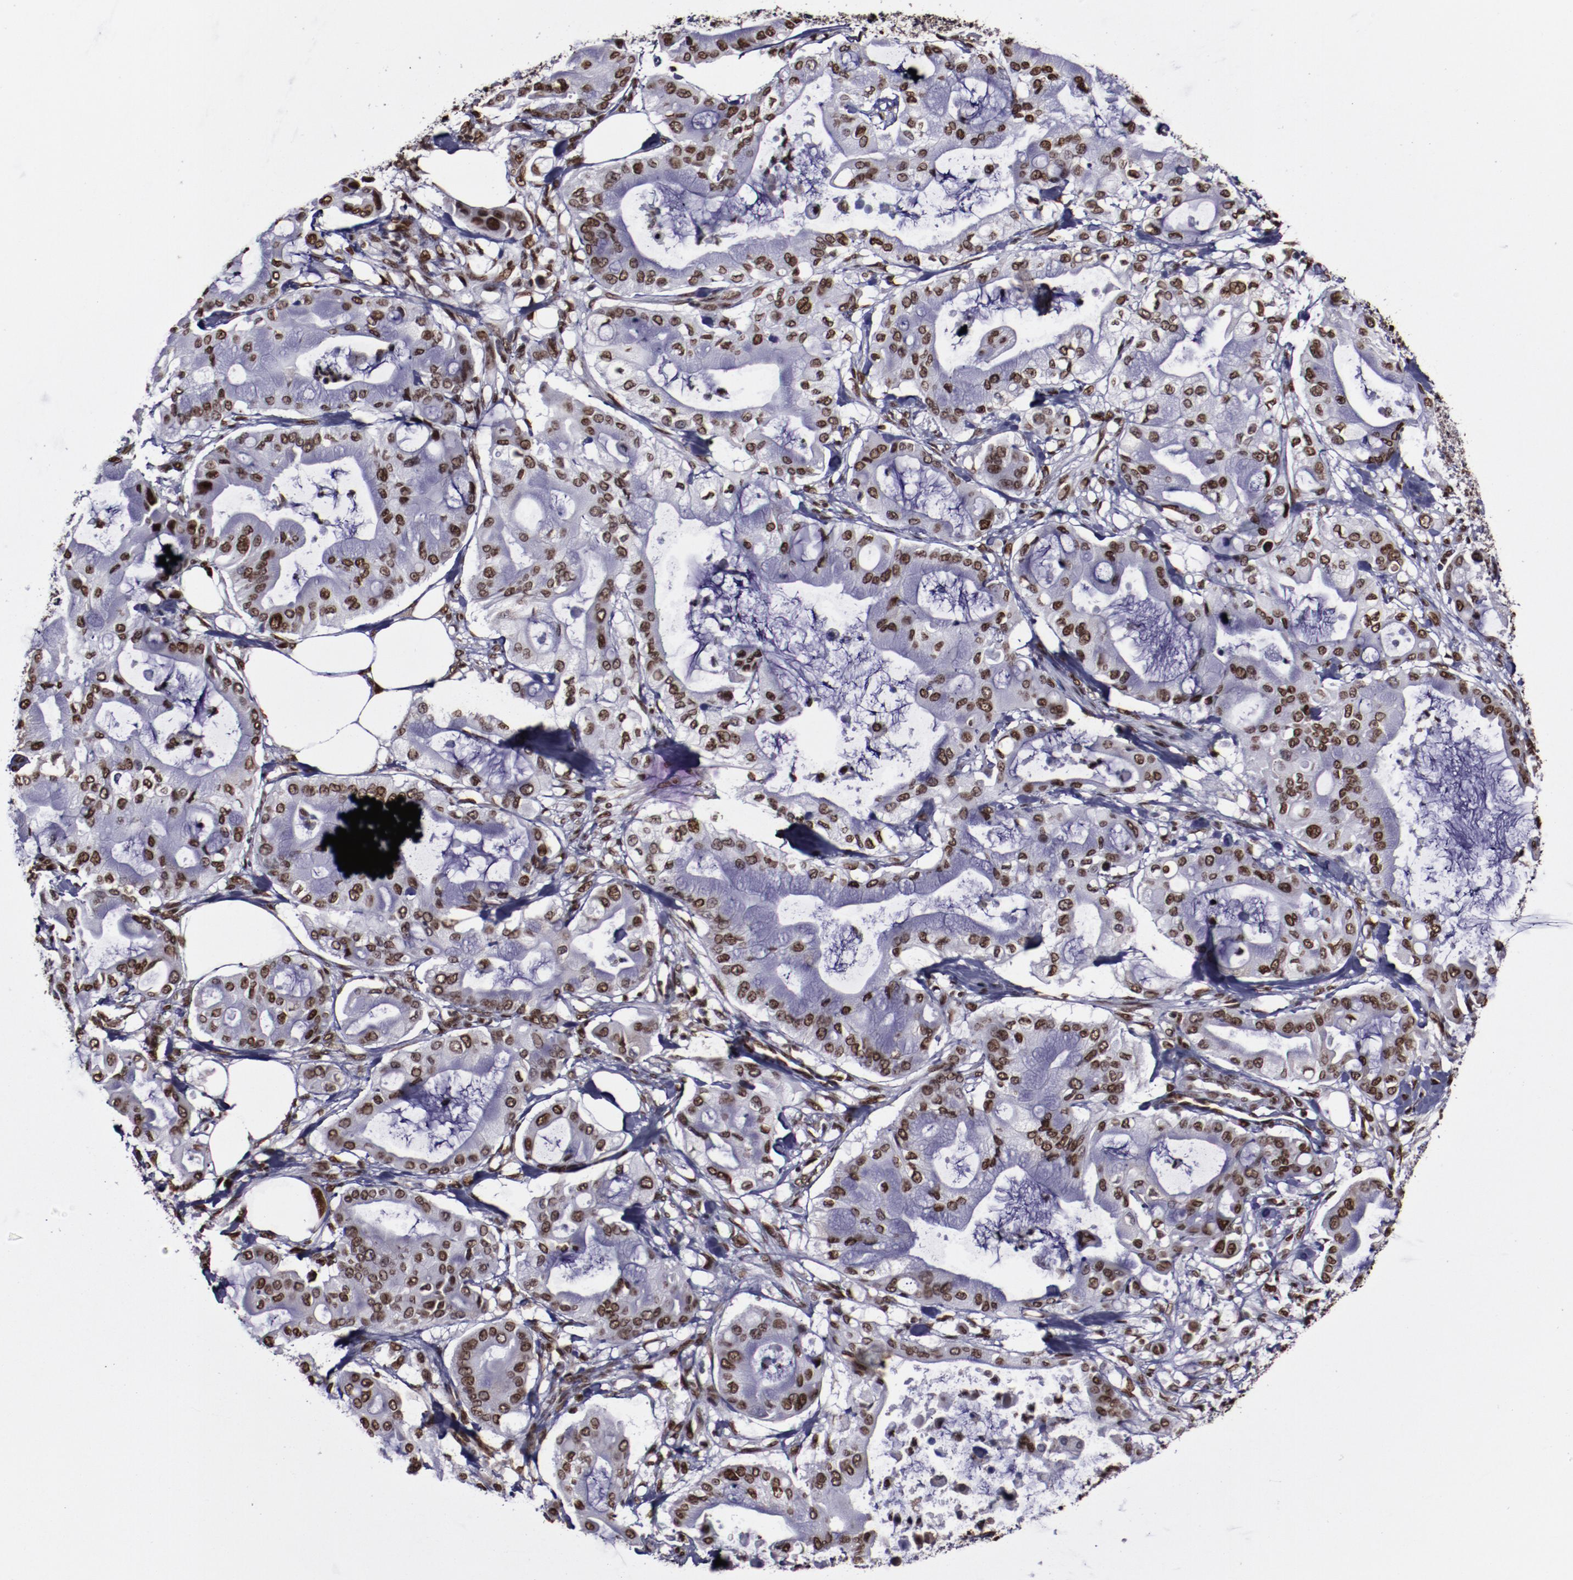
{"staining": {"intensity": "moderate", "quantity": ">75%", "location": "nuclear"}, "tissue": "pancreatic cancer", "cell_type": "Tumor cells", "image_type": "cancer", "snomed": [{"axis": "morphology", "description": "Adenocarcinoma, NOS"}, {"axis": "morphology", "description": "Adenocarcinoma, metastatic, NOS"}, {"axis": "topography", "description": "Lymph node"}, {"axis": "topography", "description": "Pancreas"}, {"axis": "topography", "description": "Duodenum"}], "caption": "Tumor cells exhibit moderate nuclear positivity in approximately >75% of cells in pancreatic adenocarcinoma.", "gene": "APEX1", "patient": {"sex": "female", "age": 64}}